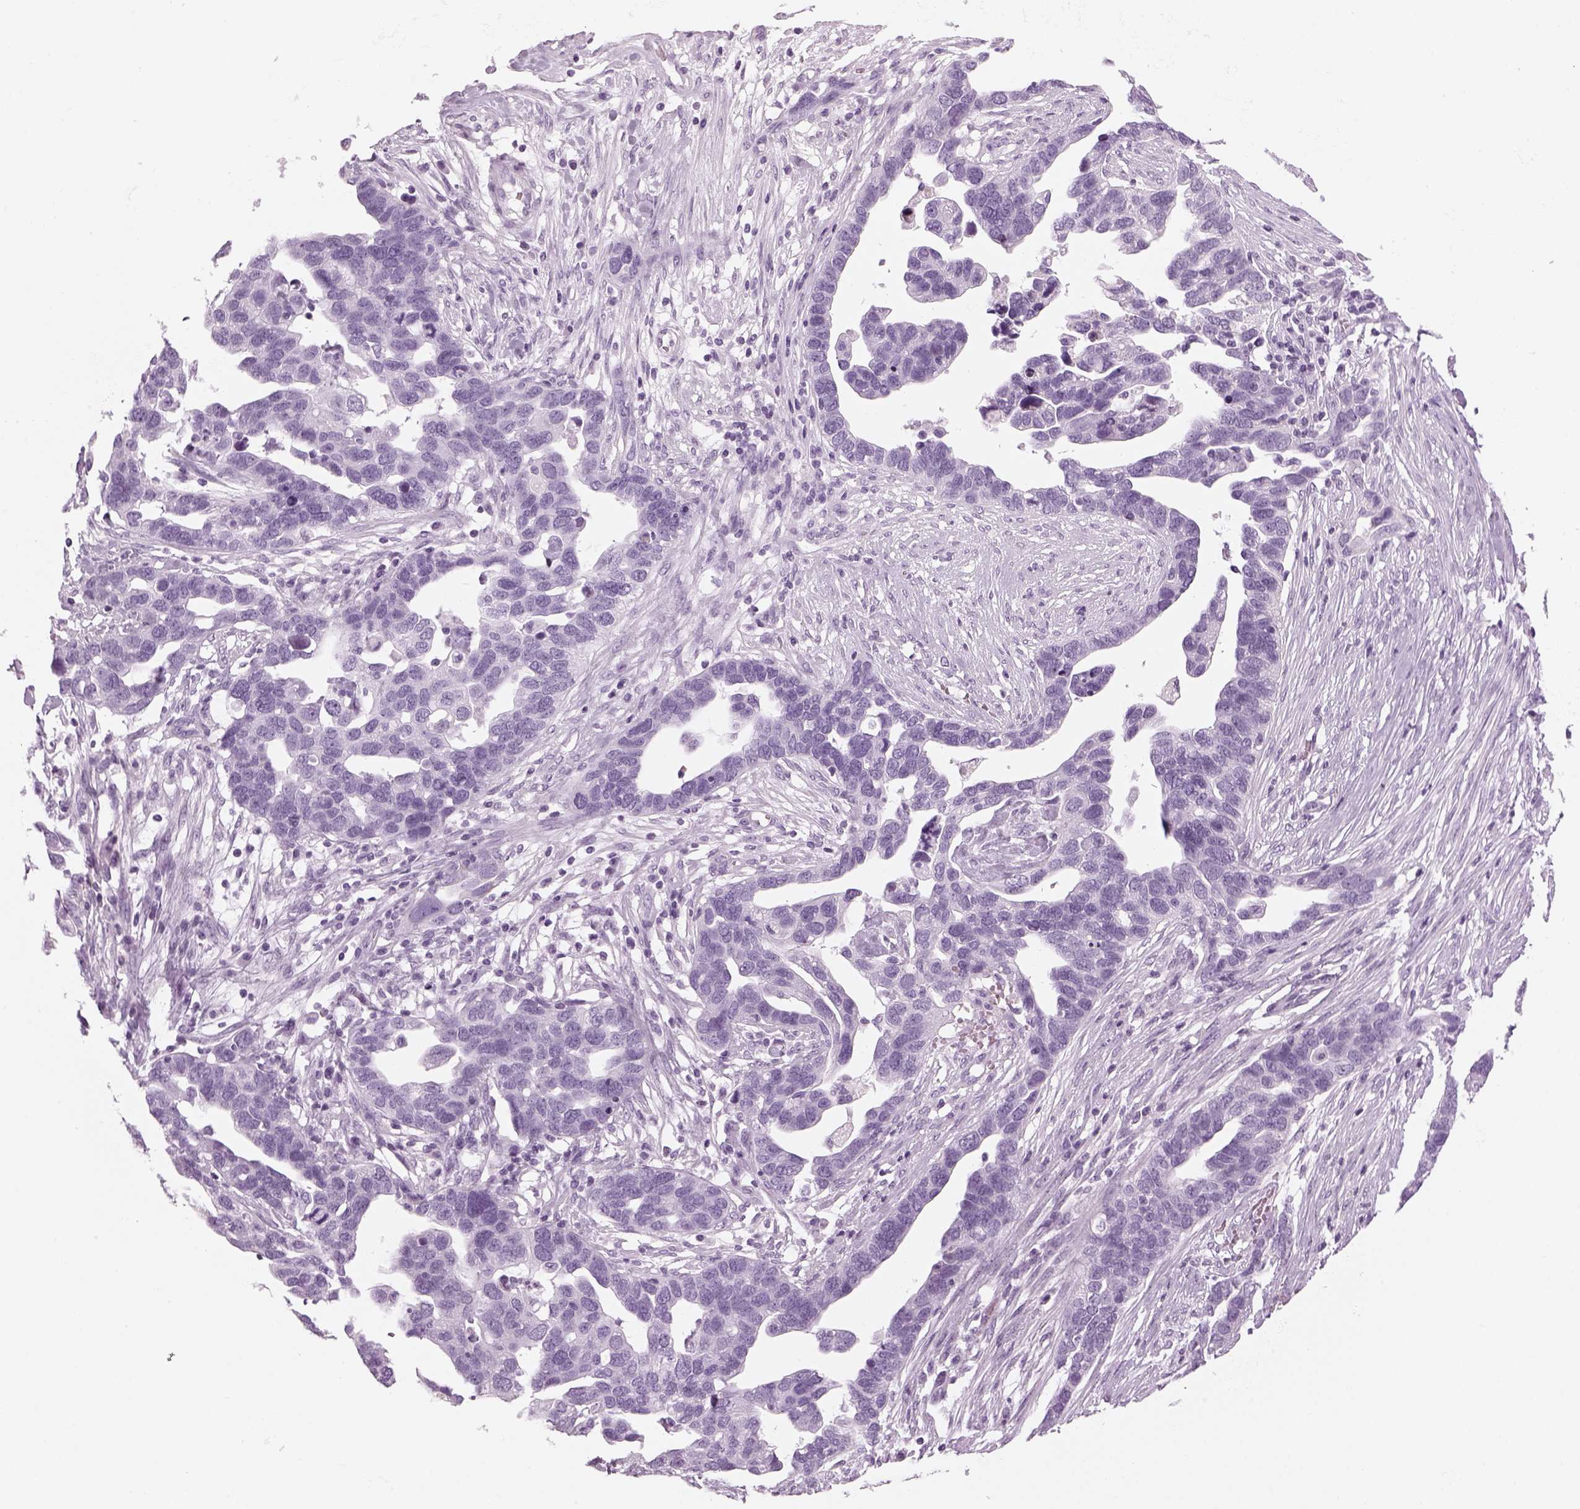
{"staining": {"intensity": "negative", "quantity": "none", "location": "none"}, "tissue": "ovarian cancer", "cell_type": "Tumor cells", "image_type": "cancer", "snomed": [{"axis": "morphology", "description": "Cystadenocarcinoma, serous, NOS"}, {"axis": "topography", "description": "Ovary"}], "caption": "This is an immunohistochemistry histopathology image of human ovarian serous cystadenocarcinoma. There is no positivity in tumor cells.", "gene": "SAG", "patient": {"sex": "female", "age": 54}}